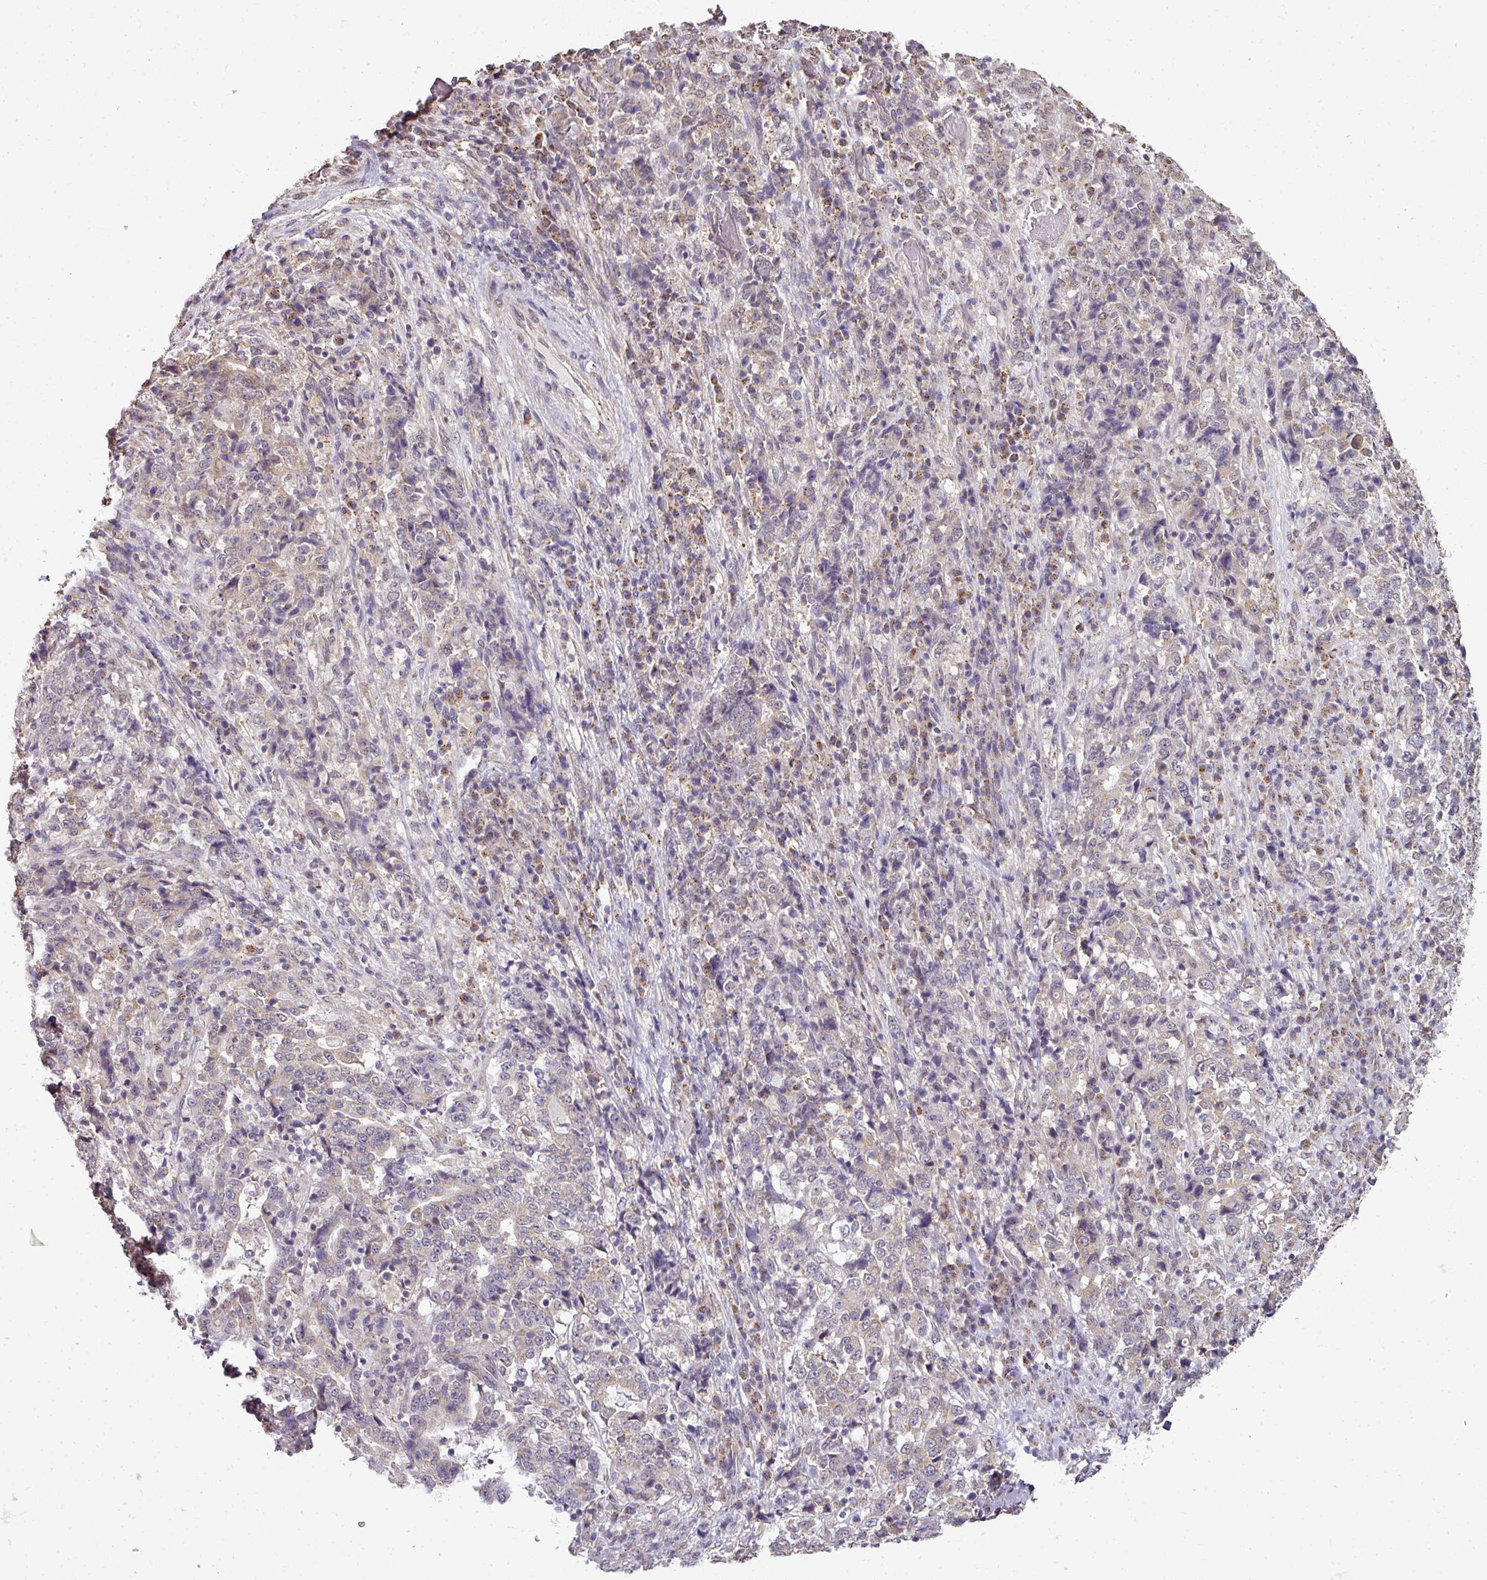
{"staining": {"intensity": "weak", "quantity": "<25%", "location": "cytoplasmic/membranous"}, "tissue": "stomach cancer", "cell_type": "Tumor cells", "image_type": "cancer", "snomed": [{"axis": "morphology", "description": "Normal tissue, NOS"}, {"axis": "morphology", "description": "Adenocarcinoma, NOS"}, {"axis": "topography", "description": "Stomach, upper"}, {"axis": "topography", "description": "Stomach"}], "caption": "Tumor cells are negative for brown protein staining in adenocarcinoma (stomach). (DAB (3,3'-diaminobenzidine) IHC, high magnification).", "gene": "JPH2", "patient": {"sex": "male", "age": 59}}